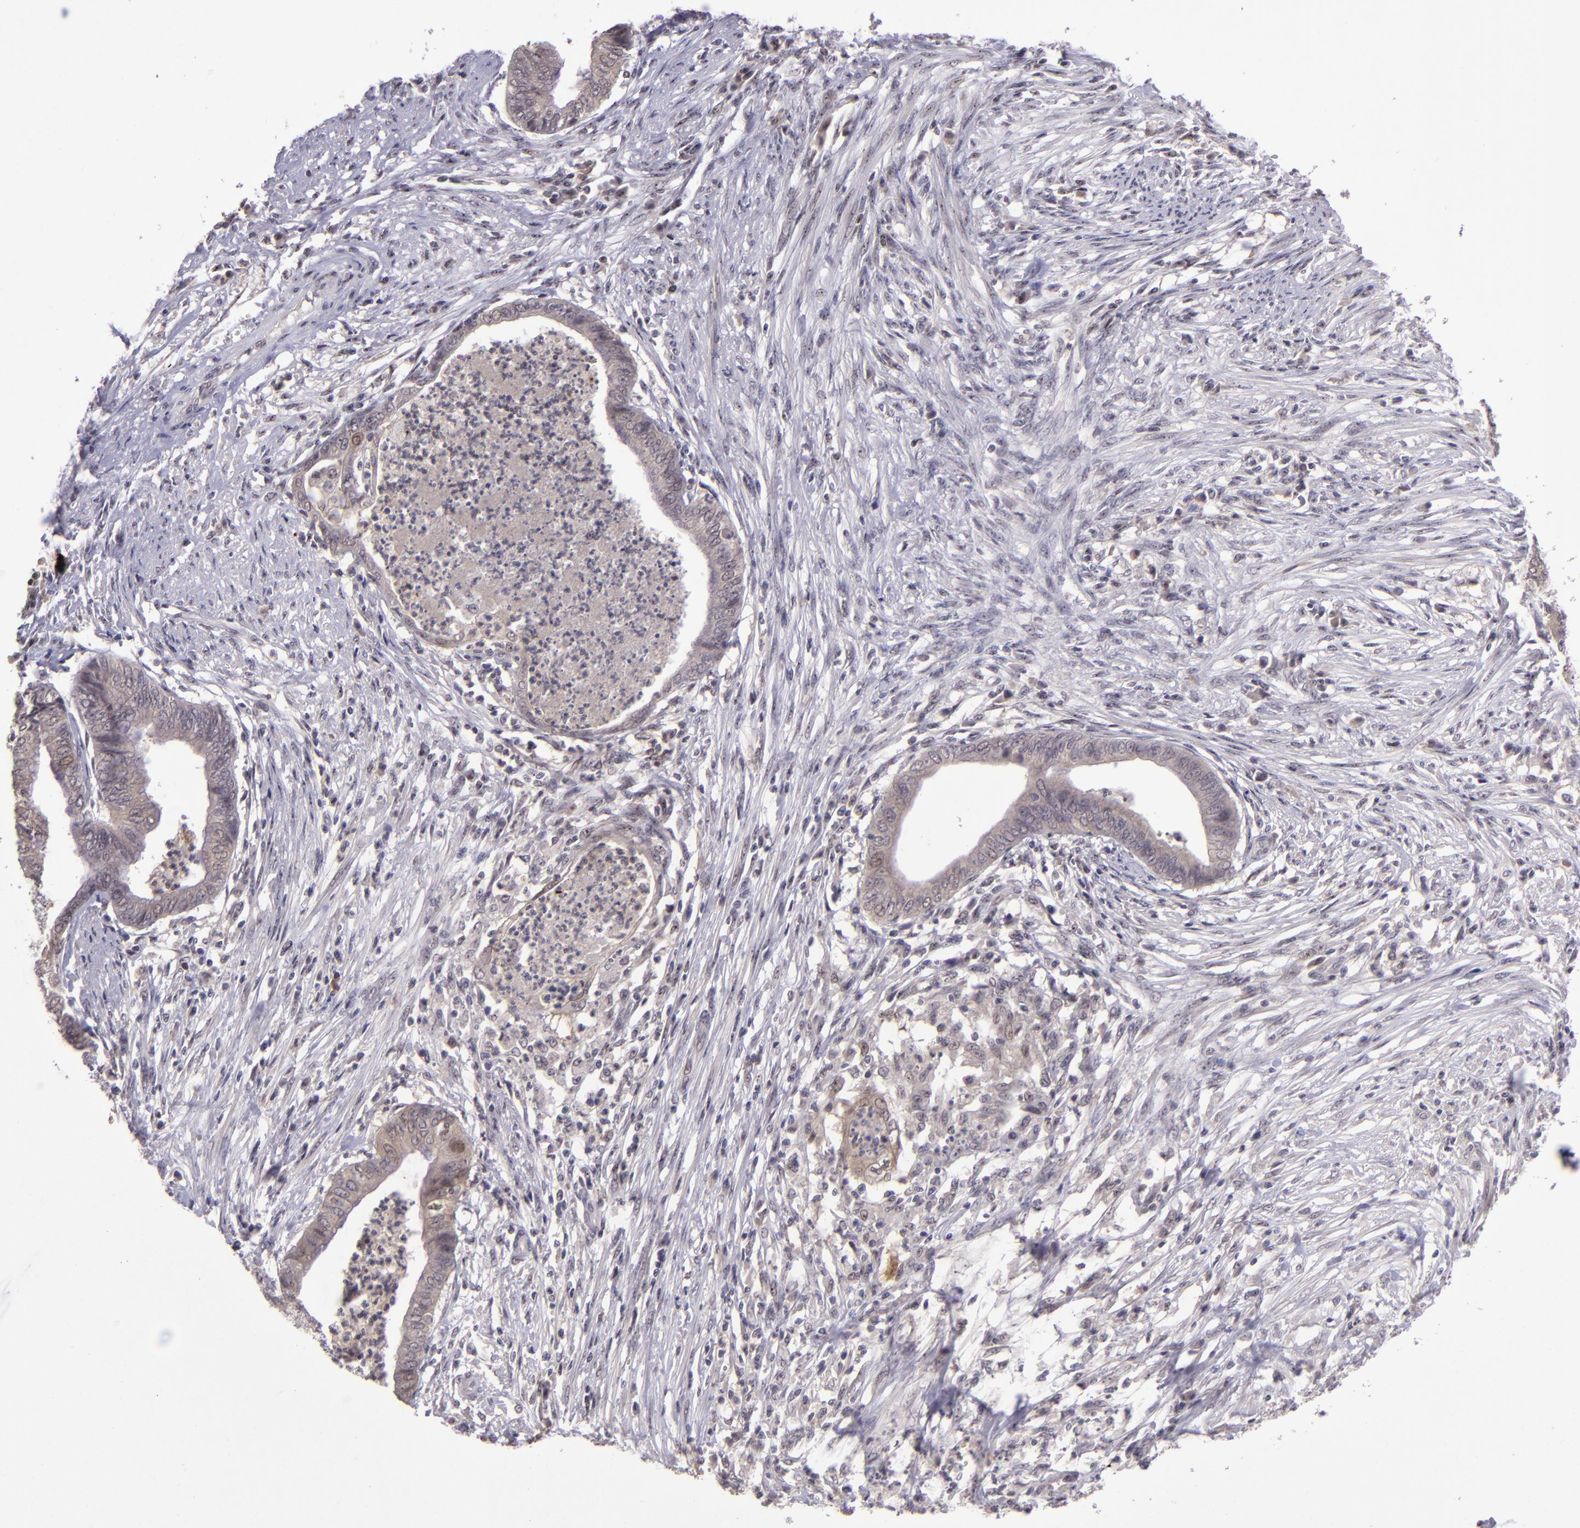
{"staining": {"intensity": "weak", "quantity": ">75%", "location": "cytoplasmic/membranous,nuclear"}, "tissue": "endometrial cancer", "cell_type": "Tumor cells", "image_type": "cancer", "snomed": [{"axis": "morphology", "description": "Necrosis, NOS"}, {"axis": "morphology", "description": "Adenocarcinoma, NOS"}, {"axis": "topography", "description": "Endometrium"}], "caption": "Immunohistochemical staining of adenocarcinoma (endometrial) displays low levels of weak cytoplasmic/membranous and nuclear positivity in approximately >75% of tumor cells.", "gene": "PCNX4", "patient": {"sex": "female", "age": 79}}